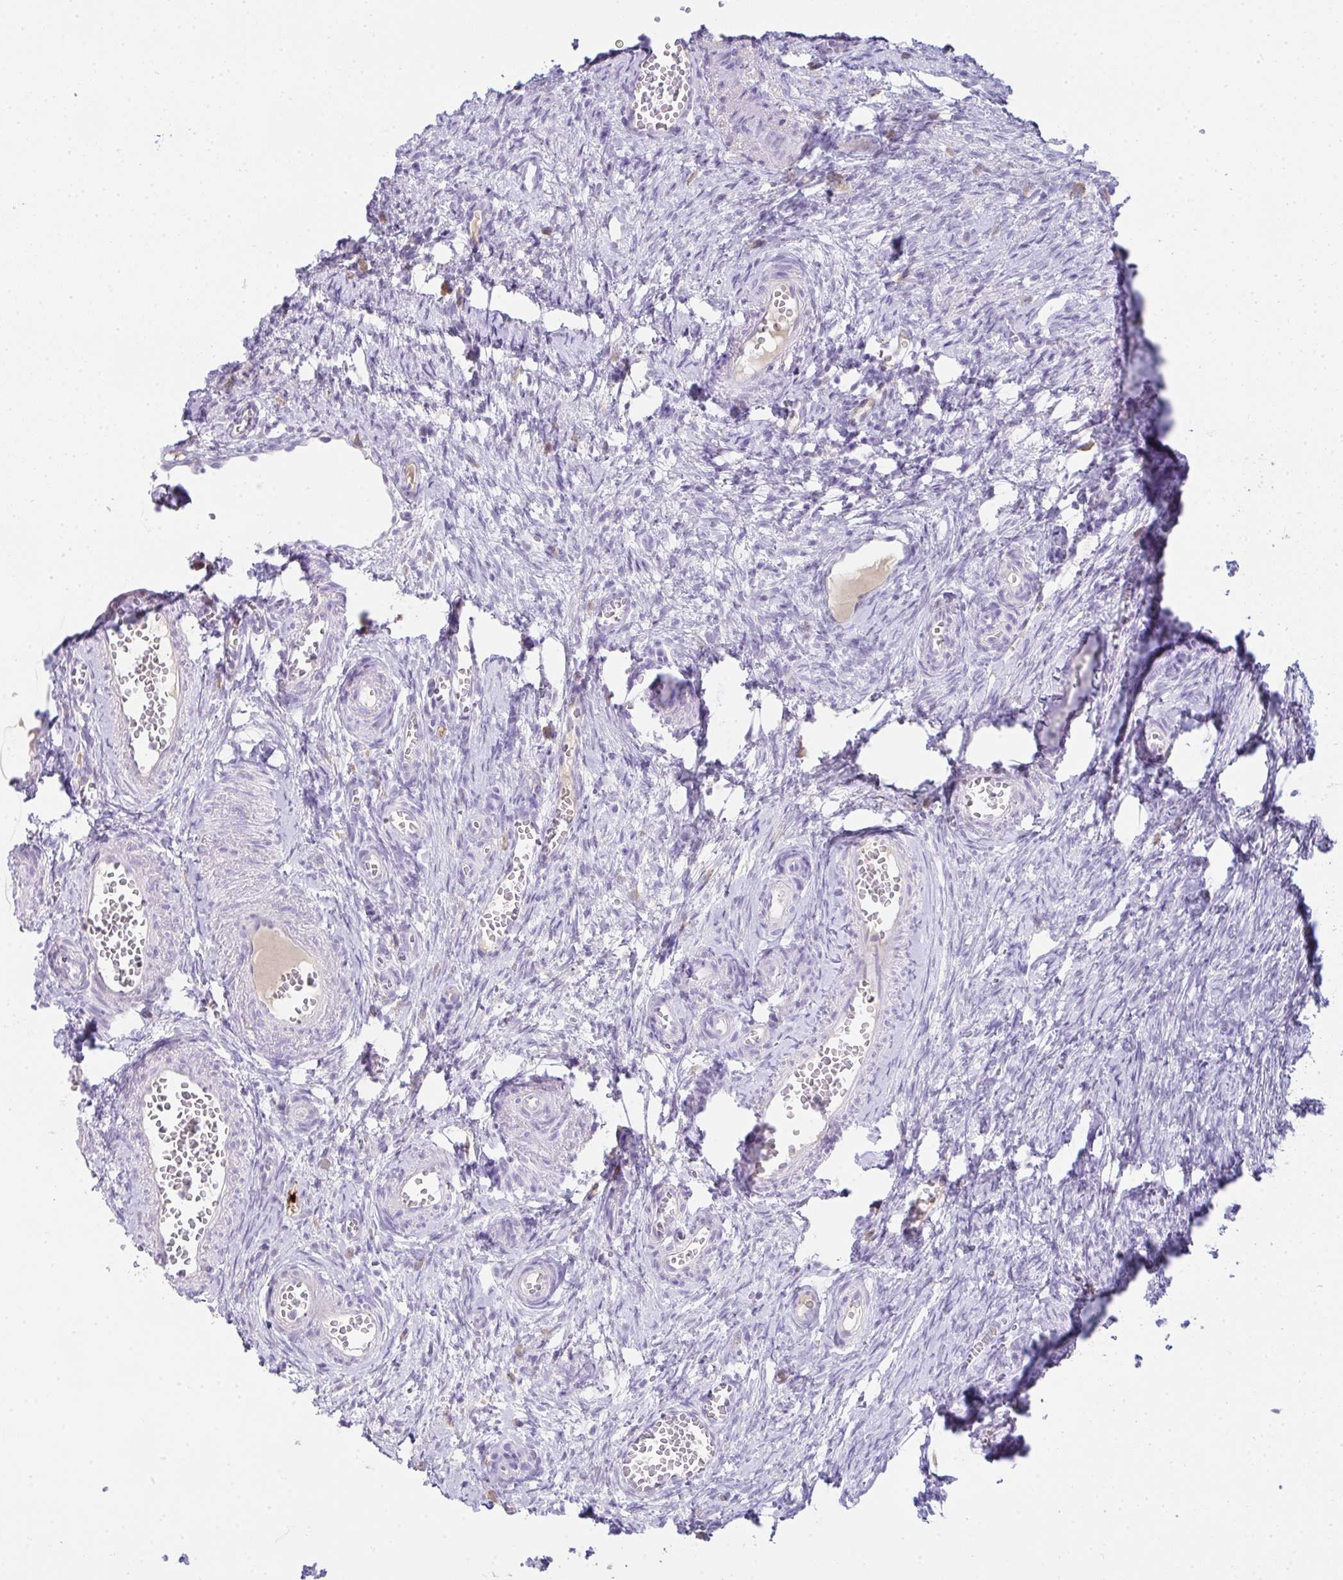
{"staining": {"intensity": "negative", "quantity": "none", "location": "none"}, "tissue": "ovary", "cell_type": "Follicle cells", "image_type": "normal", "snomed": [{"axis": "morphology", "description": "Normal tissue, NOS"}, {"axis": "topography", "description": "Ovary"}], "caption": "A photomicrograph of ovary stained for a protein demonstrates no brown staining in follicle cells. Nuclei are stained in blue.", "gene": "COX7B", "patient": {"sex": "female", "age": 41}}